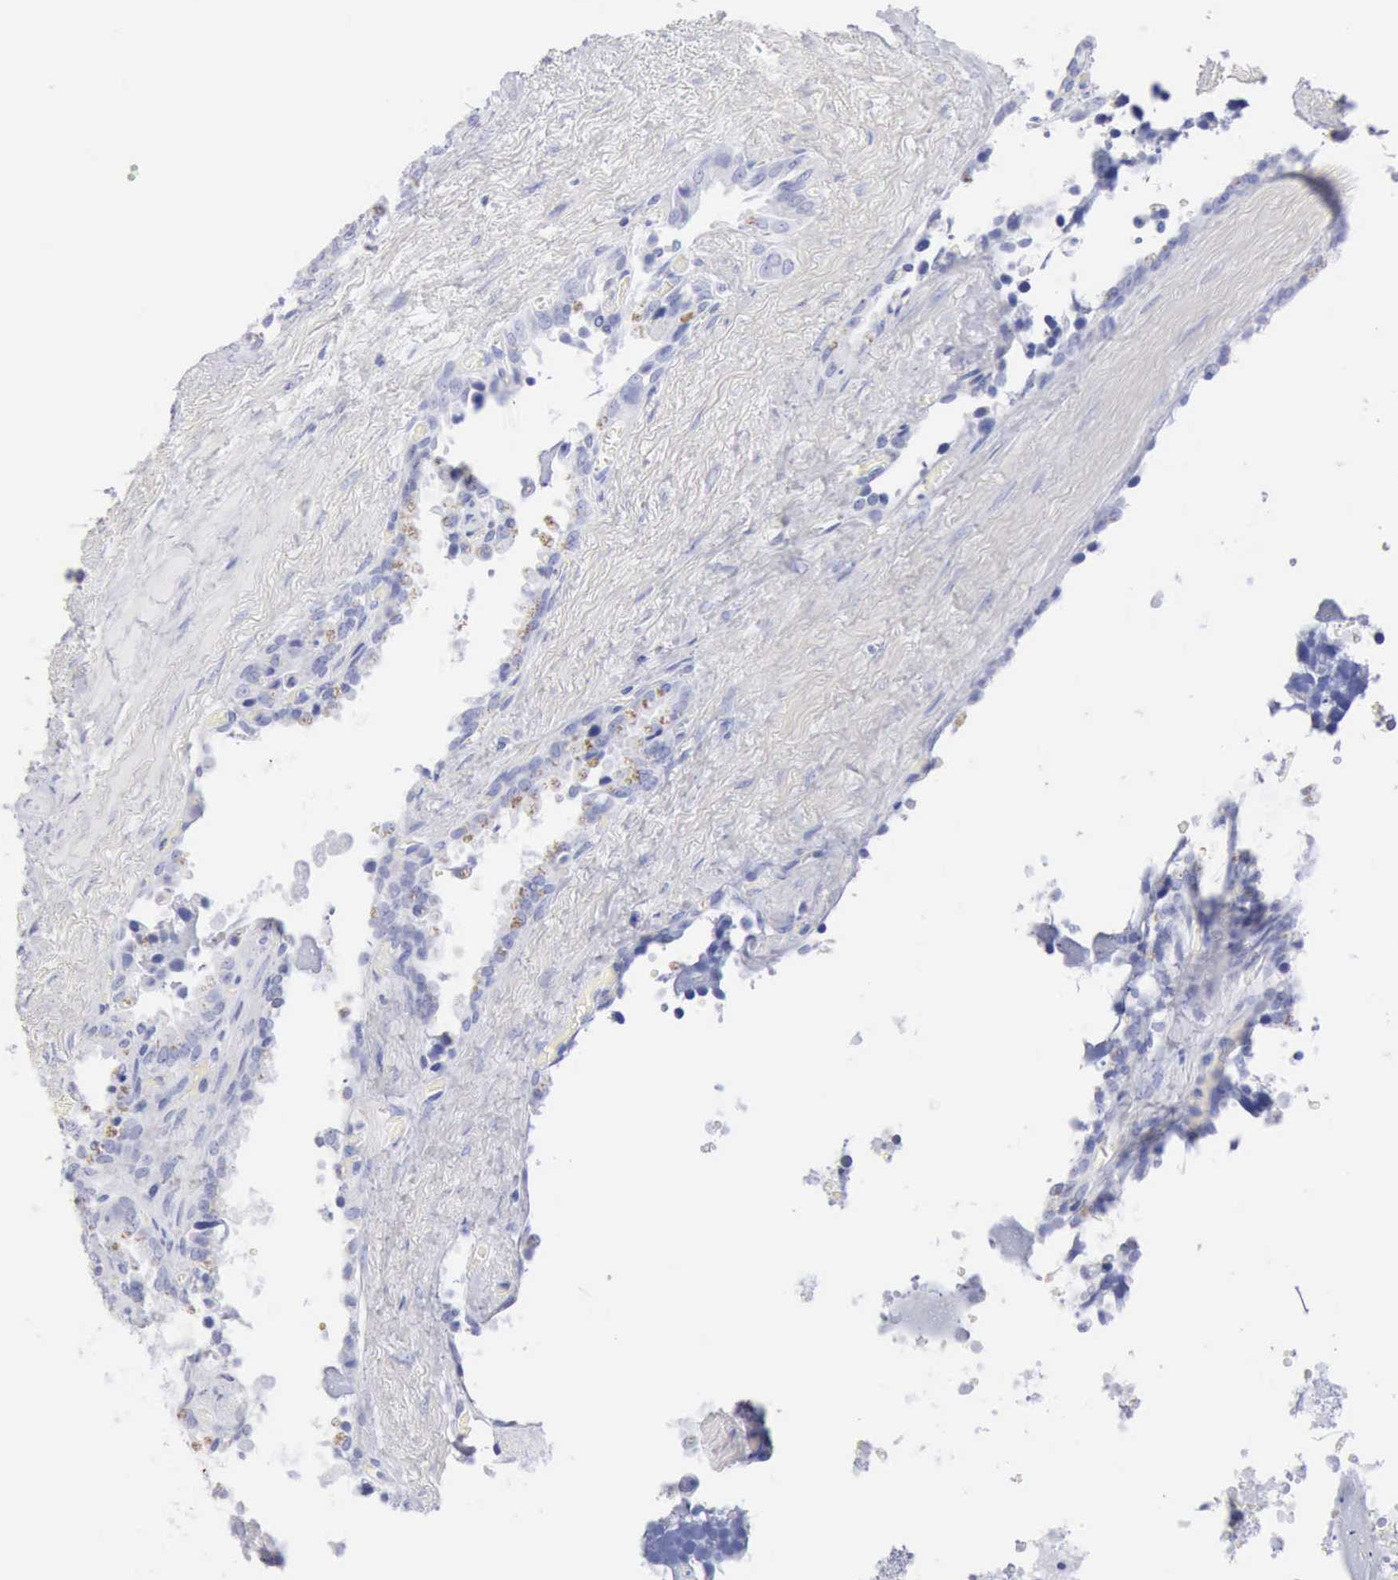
{"staining": {"intensity": "negative", "quantity": "none", "location": "none"}, "tissue": "seminal vesicle", "cell_type": "Glandular cells", "image_type": "normal", "snomed": [{"axis": "morphology", "description": "Normal tissue, NOS"}, {"axis": "topography", "description": "Prostate"}, {"axis": "topography", "description": "Seminal veicle"}], "caption": "This is an IHC micrograph of benign human seminal vesicle. There is no staining in glandular cells.", "gene": "KRT10", "patient": {"sex": "male", "age": 63}}